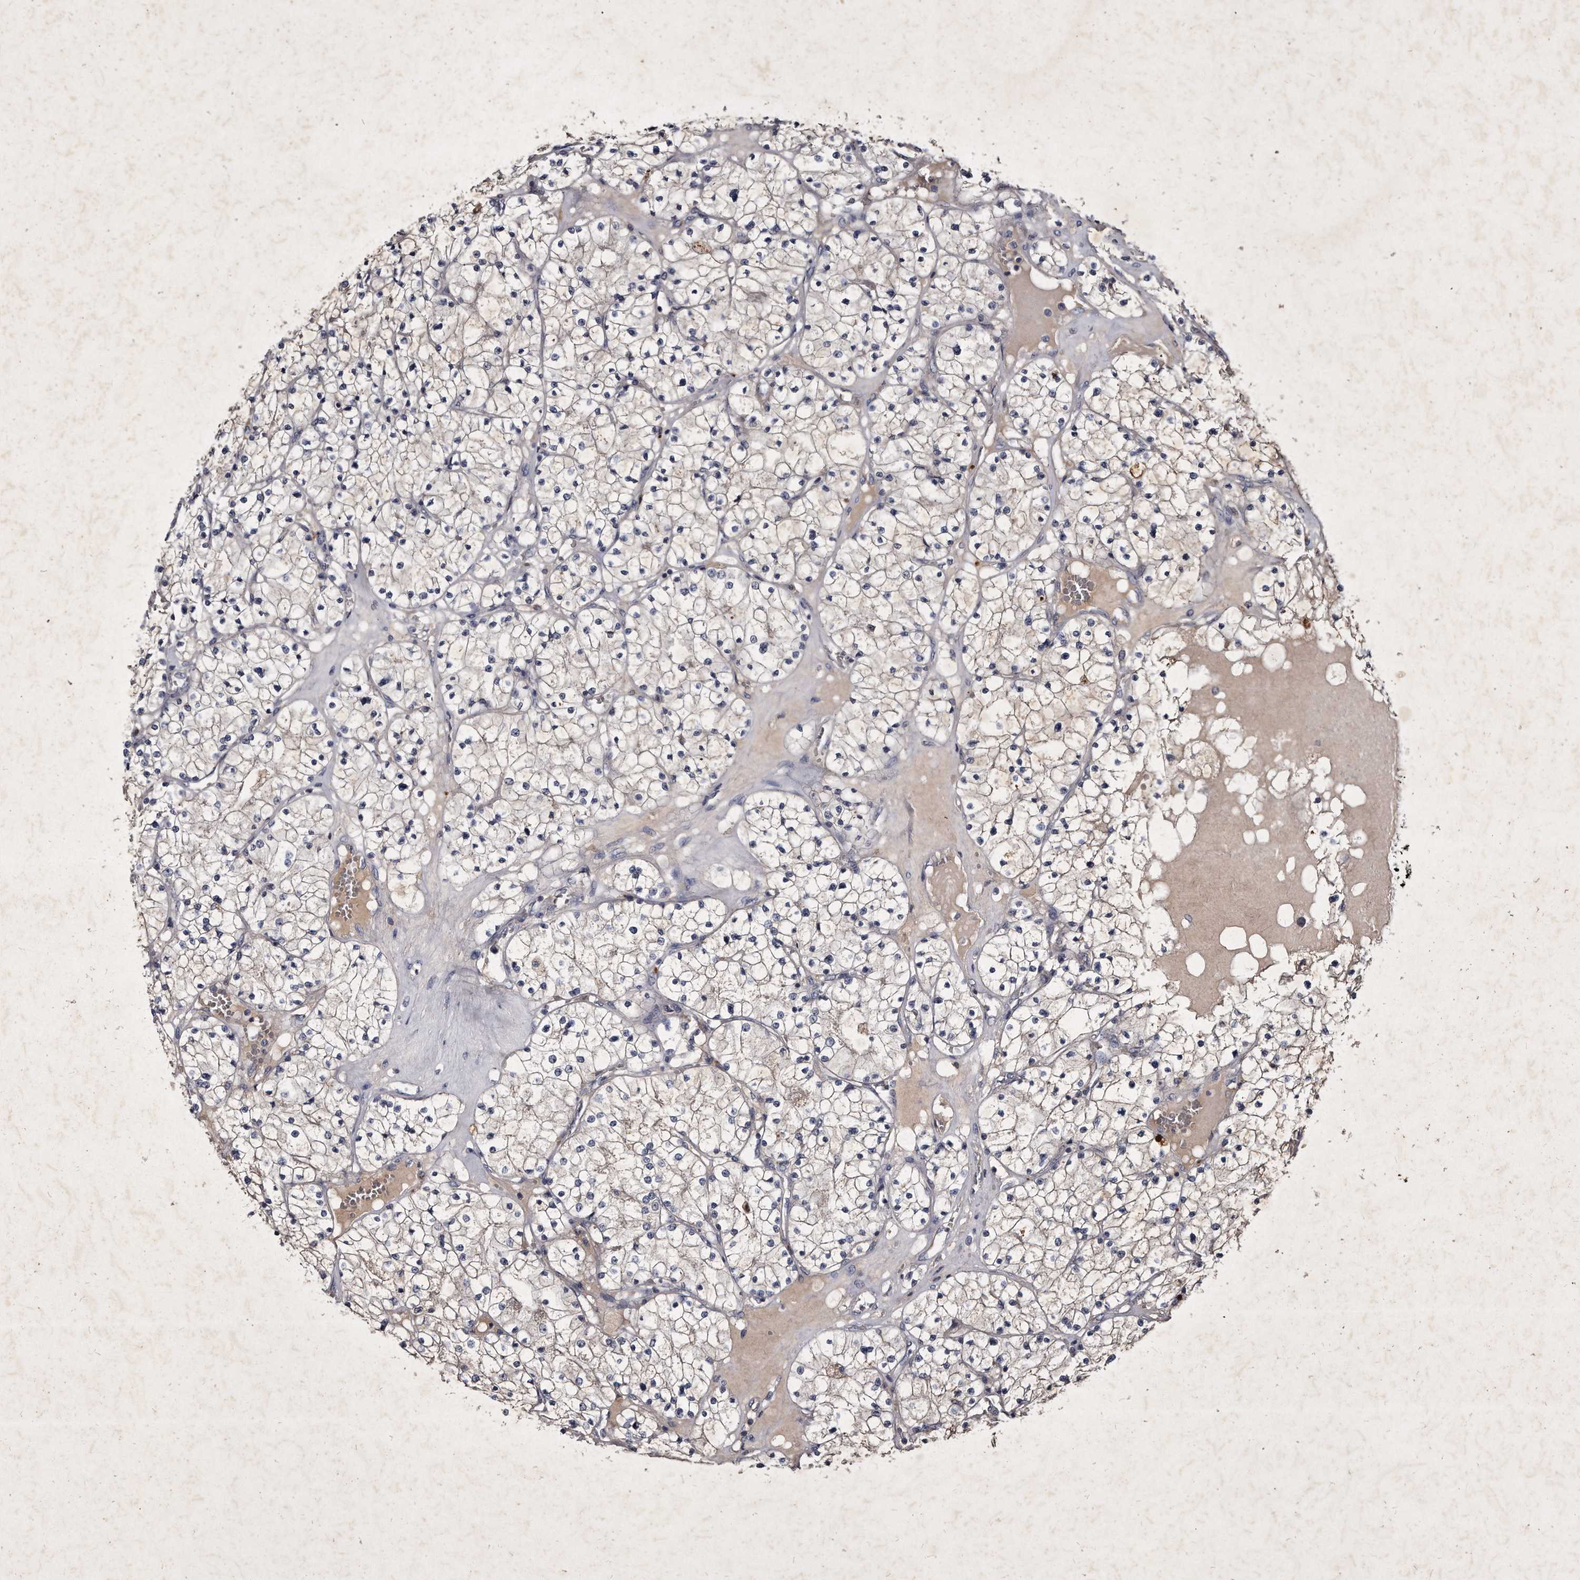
{"staining": {"intensity": "weak", "quantity": "<25%", "location": "cytoplasmic/membranous"}, "tissue": "renal cancer", "cell_type": "Tumor cells", "image_type": "cancer", "snomed": [{"axis": "morphology", "description": "Normal tissue, NOS"}, {"axis": "morphology", "description": "Adenocarcinoma, NOS"}, {"axis": "topography", "description": "Kidney"}], "caption": "Immunohistochemical staining of adenocarcinoma (renal) shows no significant staining in tumor cells.", "gene": "KLHDC3", "patient": {"sex": "male", "age": 68}}